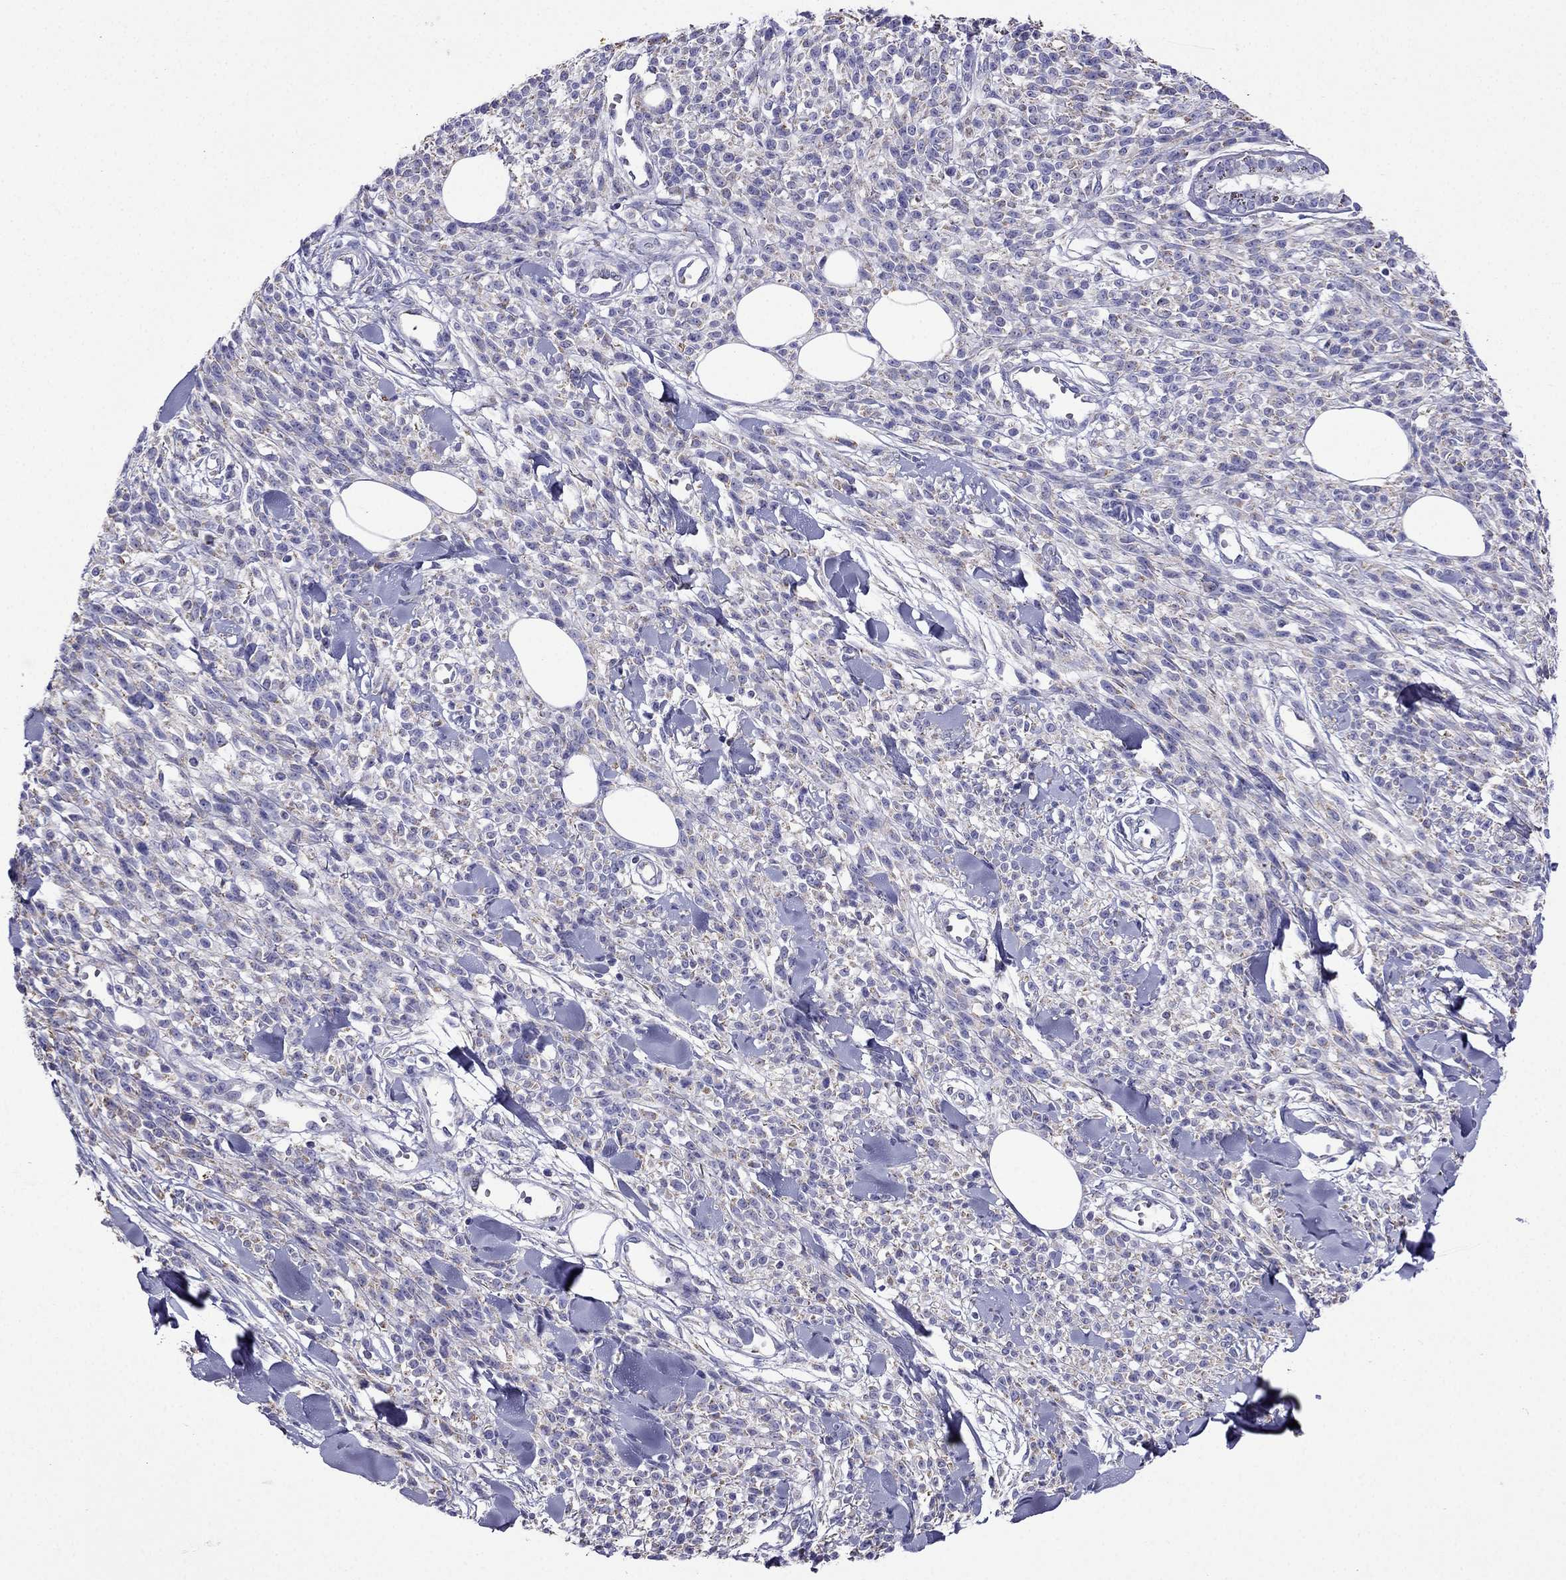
{"staining": {"intensity": "weak", "quantity": ">75%", "location": "cytoplasmic/membranous"}, "tissue": "melanoma", "cell_type": "Tumor cells", "image_type": "cancer", "snomed": [{"axis": "morphology", "description": "Malignant melanoma, NOS"}, {"axis": "topography", "description": "Skin"}, {"axis": "topography", "description": "Skin of trunk"}], "caption": "The image exhibits immunohistochemical staining of malignant melanoma. There is weak cytoplasmic/membranous staining is appreciated in about >75% of tumor cells.", "gene": "DSC1", "patient": {"sex": "male", "age": 74}}